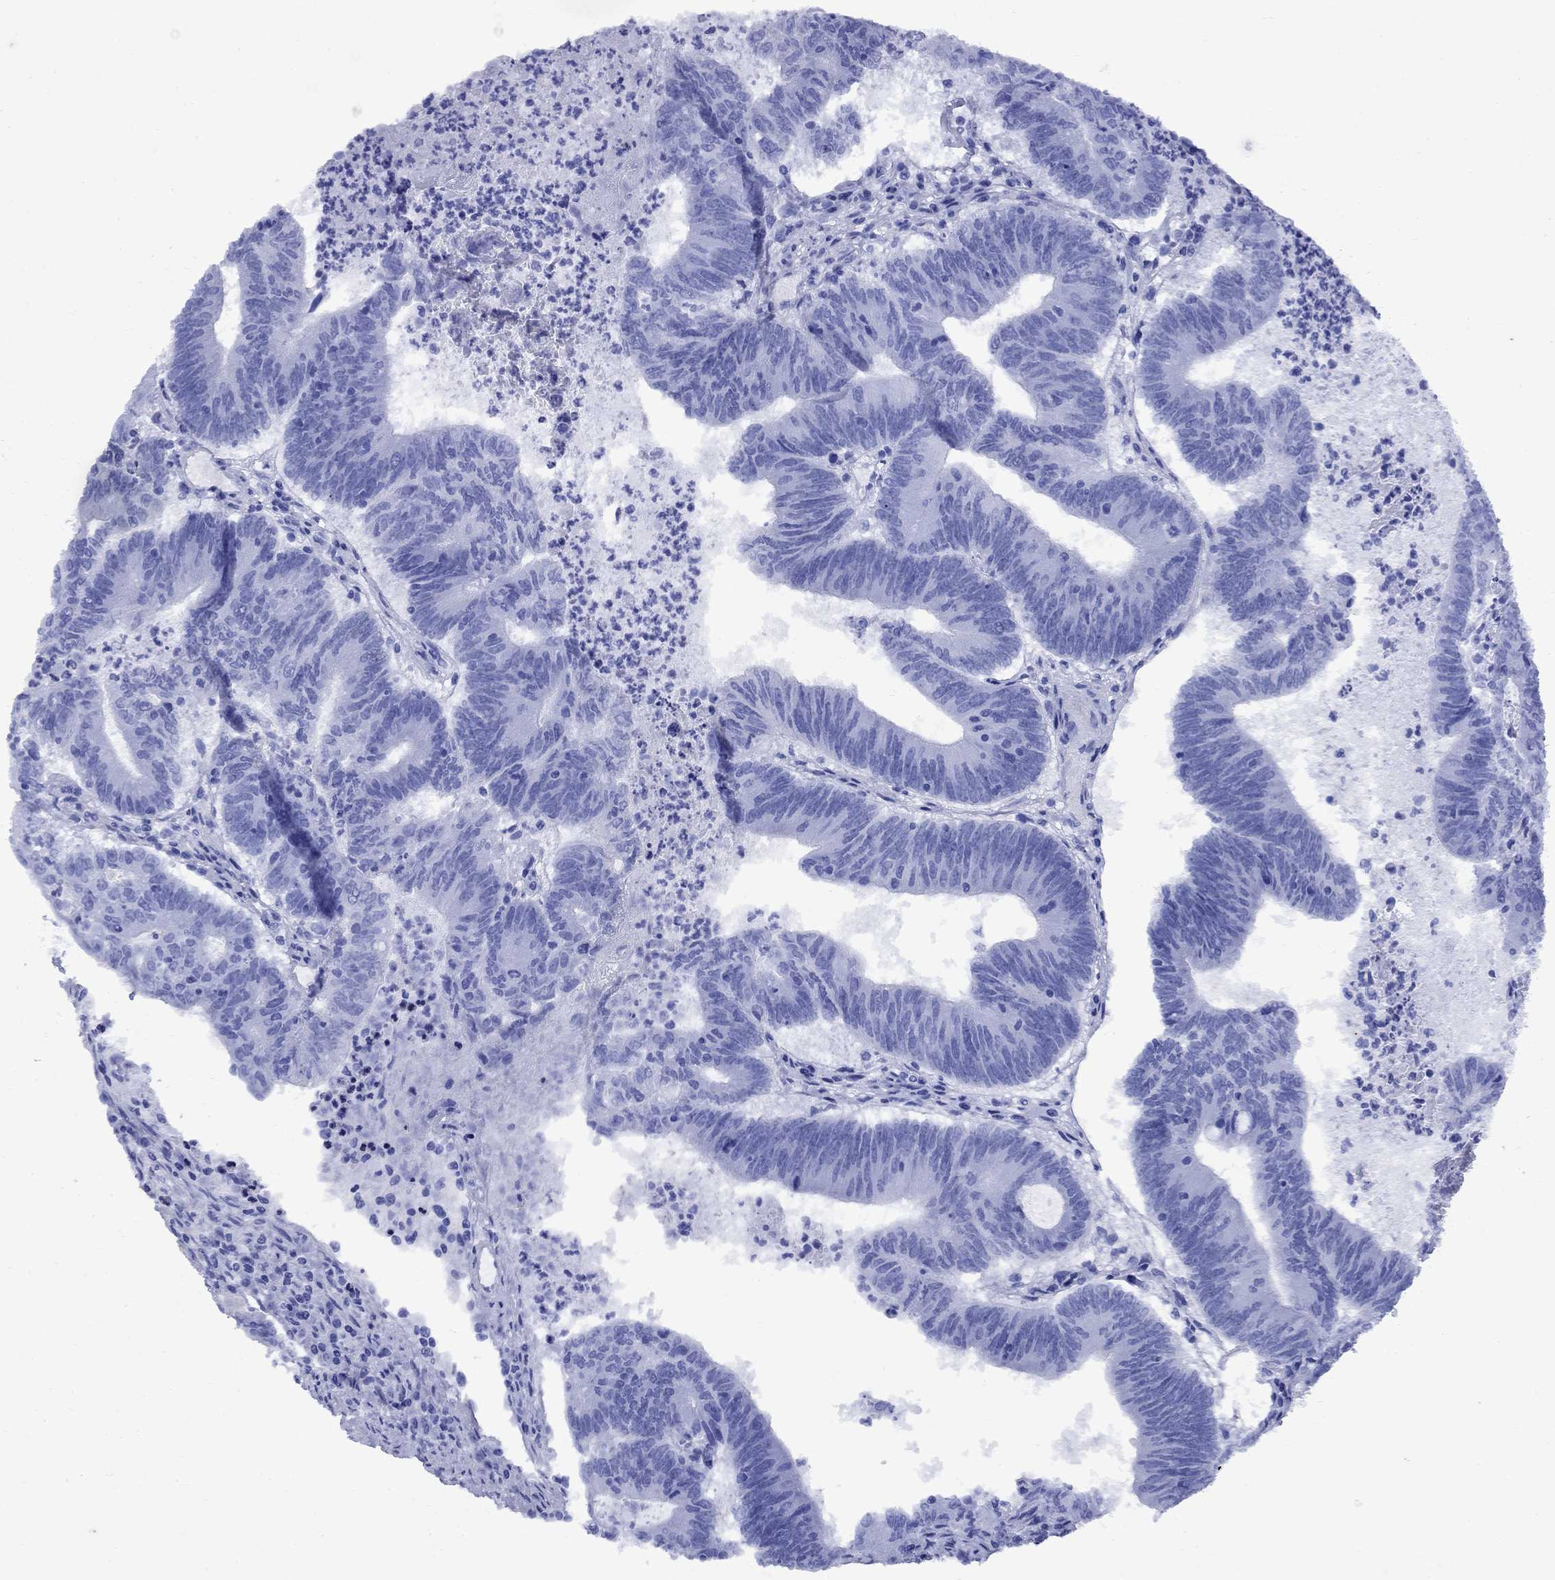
{"staining": {"intensity": "negative", "quantity": "none", "location": "none"}, "tissue": "colorectal cancer", "cell_type": "Tumor cells", "image_type": "cancer", "snomed": [{"axis": "morphology", "description": "Adenocarcinoma, NOS"}, {"axis": "topography", "description": "Colon"}], "caption": "Human adenocarcinoma (colorectal) stained for a protein using immunohistochemistry (IHC) reveals no staining in tumor cells.", "gene": "CD1A", "patient": {"sex": "female", "age": 70}}